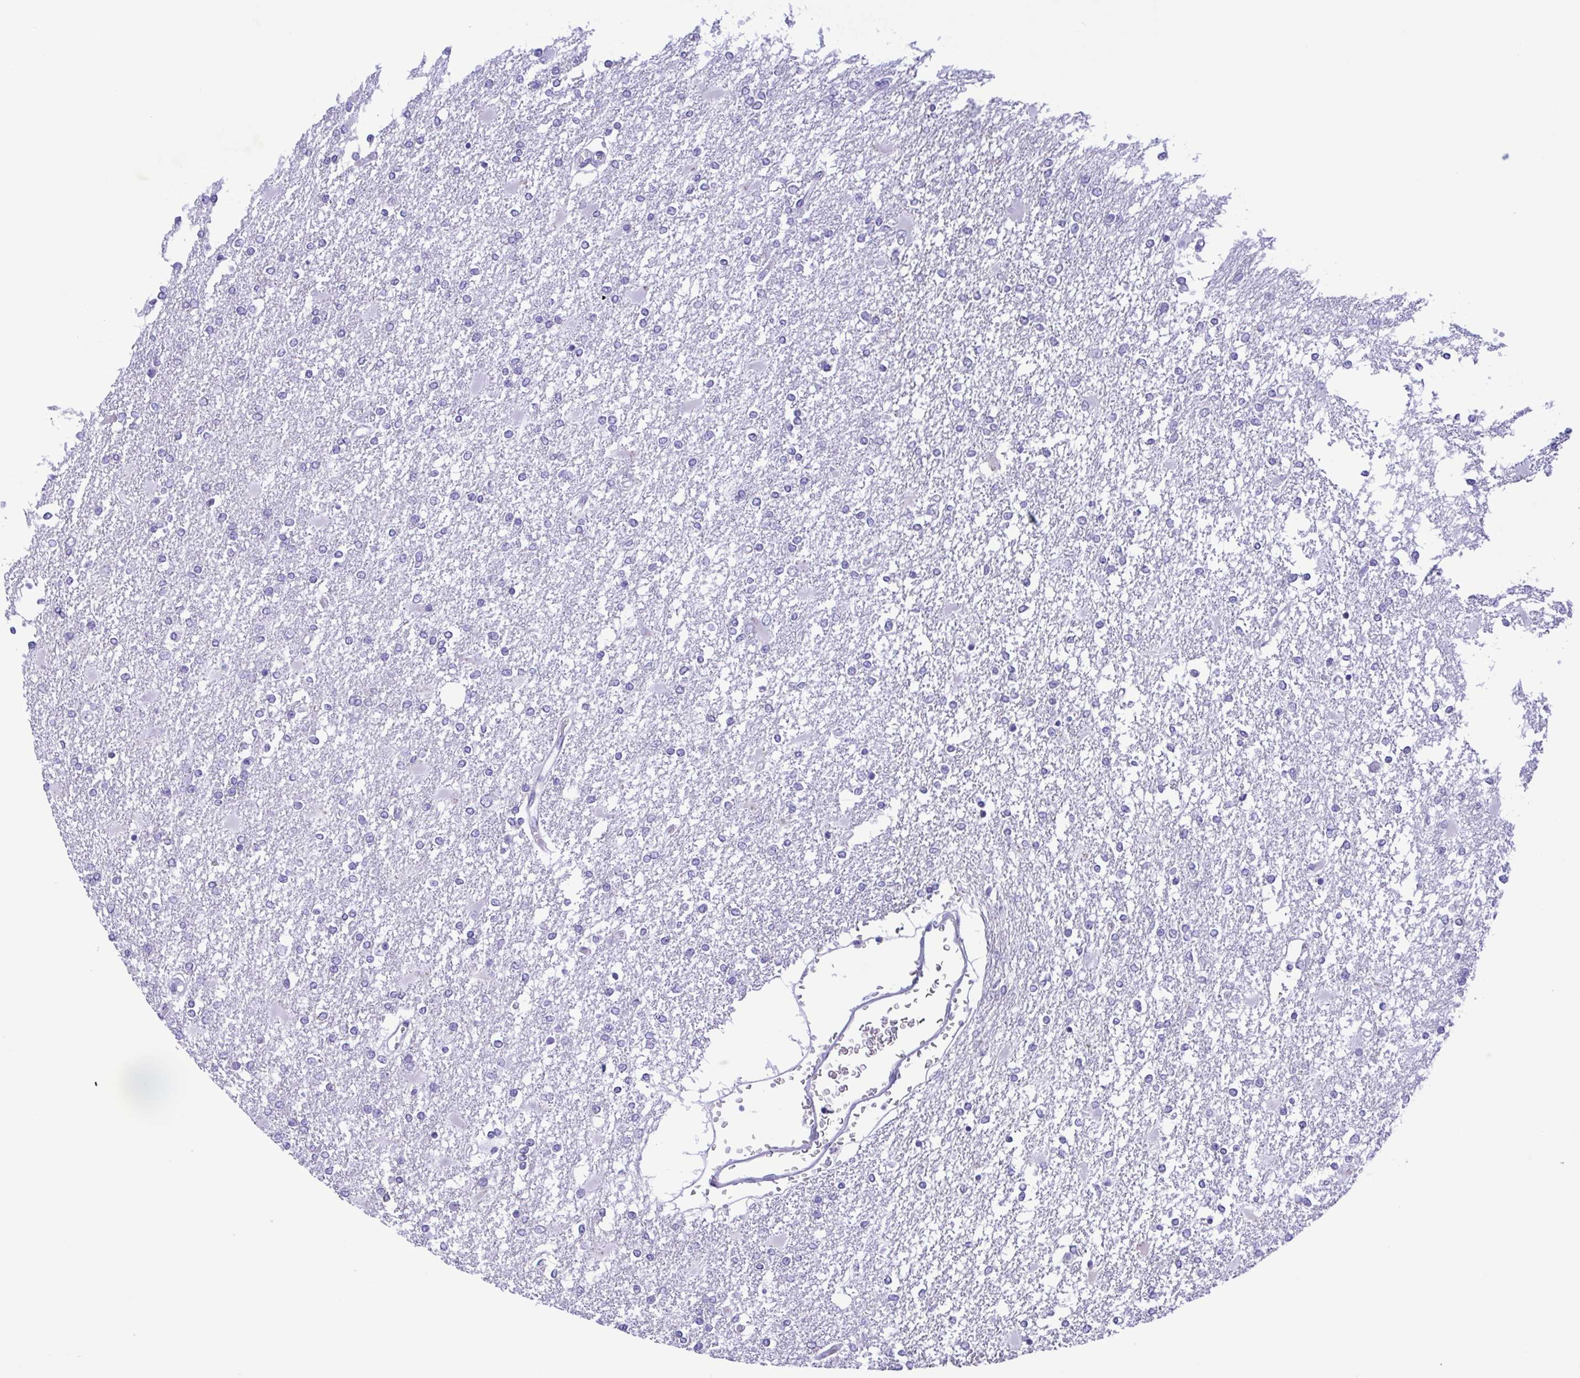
{"staining": {"intensity": "negative", "quantity": "none", "location": "none"}, "tissue": "glioma", "cell_type": "Tumor cells", "image_type": "cancer", "snomed": [{"axis": "morphology", "description": "Glioma, malignant, High grade"}, {"axis": "topography", "description": "Cerebral cortex"}], "caption": "IHC histopathology image of human glioma stained for a protein (brown), which demonstrates no expression in tumor cells. (DAB (3,3'-diaminobenzidine) IHC, high magnification).", "gene": "TNNI3", "patient": {"sex": "male", "age": 79}}